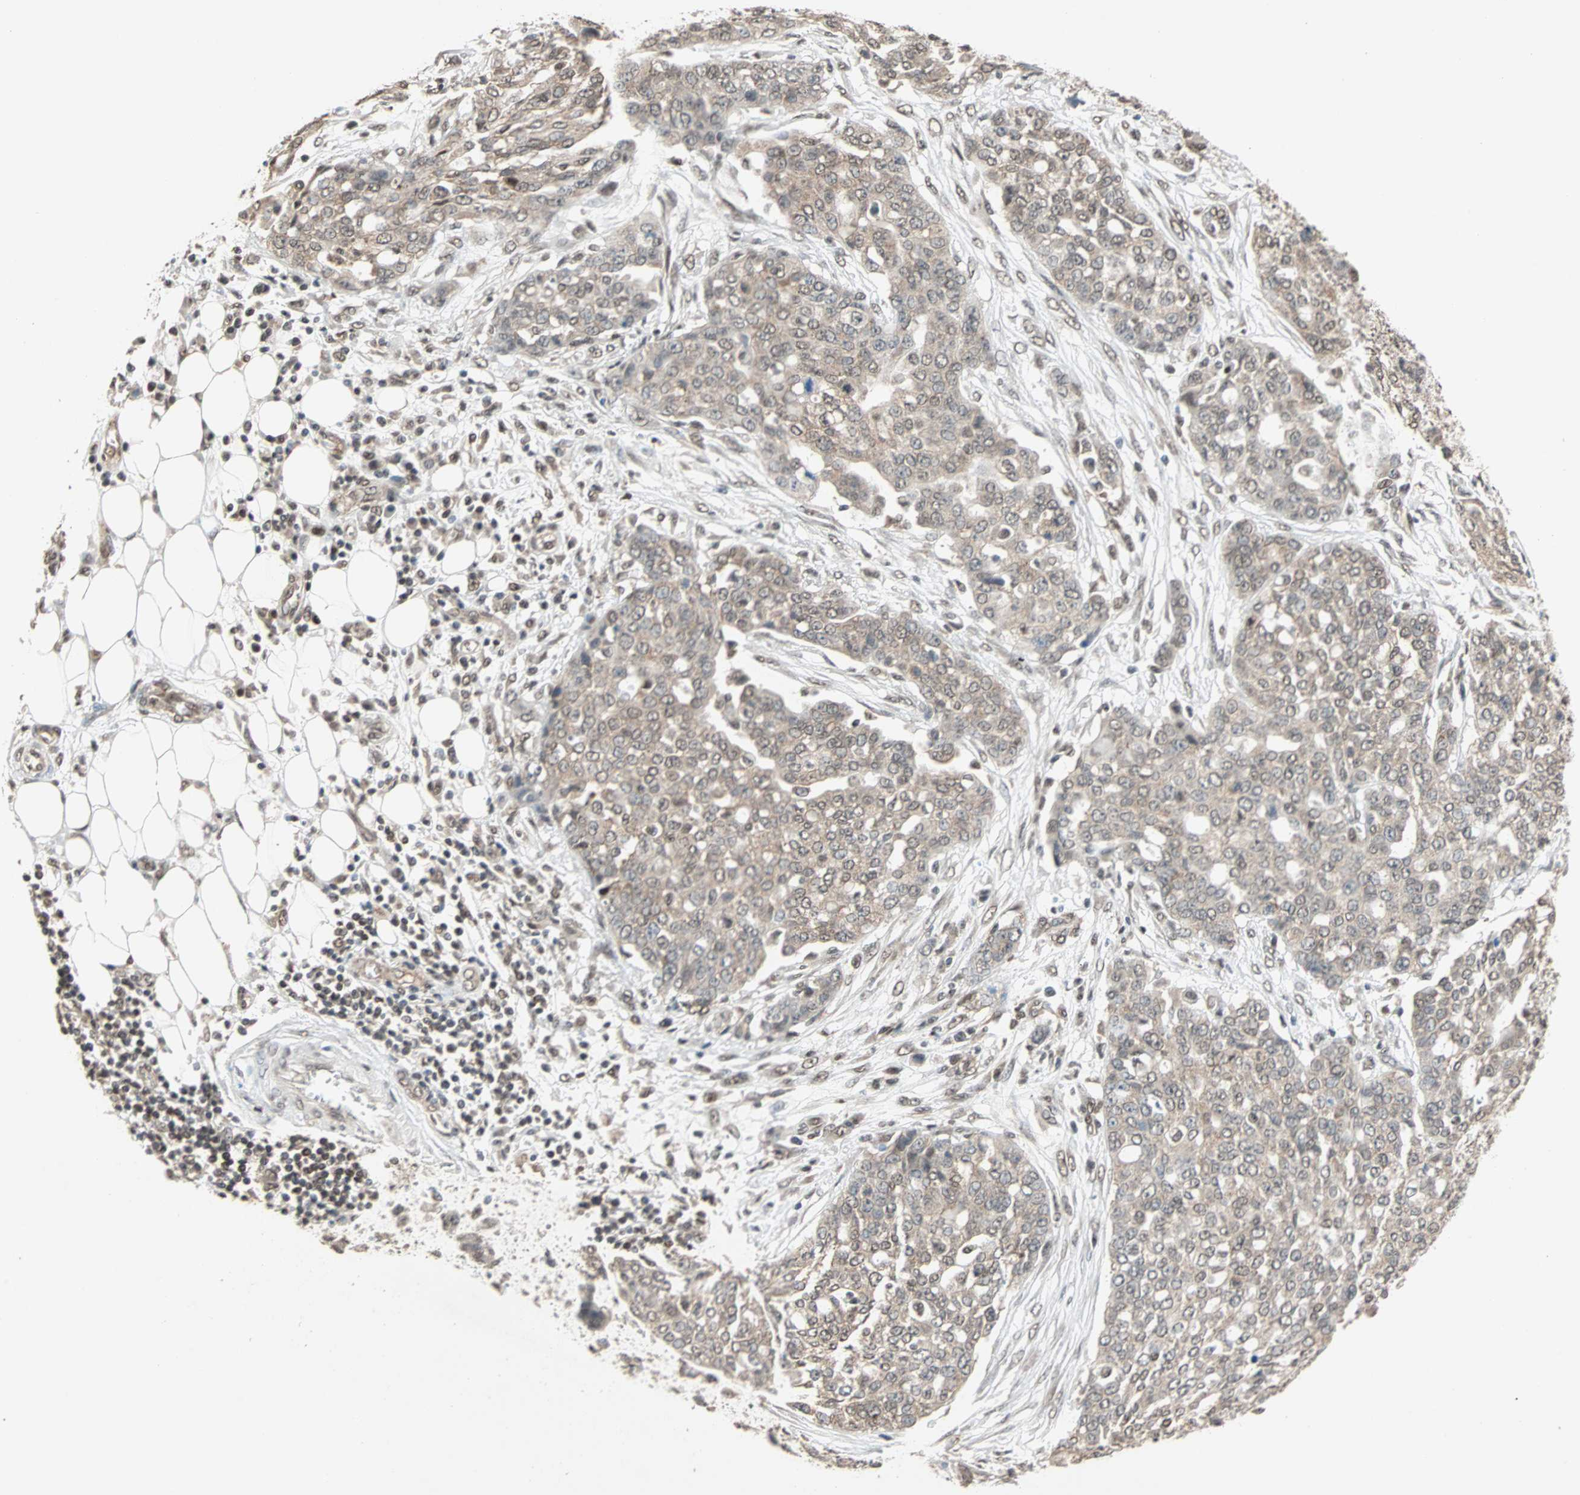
{"staining": {"intensity": "weak", "quantity": ">75%", "location": "cytoplasmic/membranous,nuclear"}, "tissue": "ovarian cancer", "cell_type": "Tumor cells", "image_type": "cancer", "snomed": [{"axis": "morphology", "description": "Cystadenocarcinoma, serous, NOS"}, {"axis": "topography", "description": "Soft tissue"}, {"axis": "topography", "description": "Ovary"}], "caption": "Tumor cells exhibit weak cytoplasmic/membranous and nuclear positivity in approximately >75% of cells in ovarian cancer.", "gene": "DAZAP1", "patient": {"sex": "female", "age": 57}}